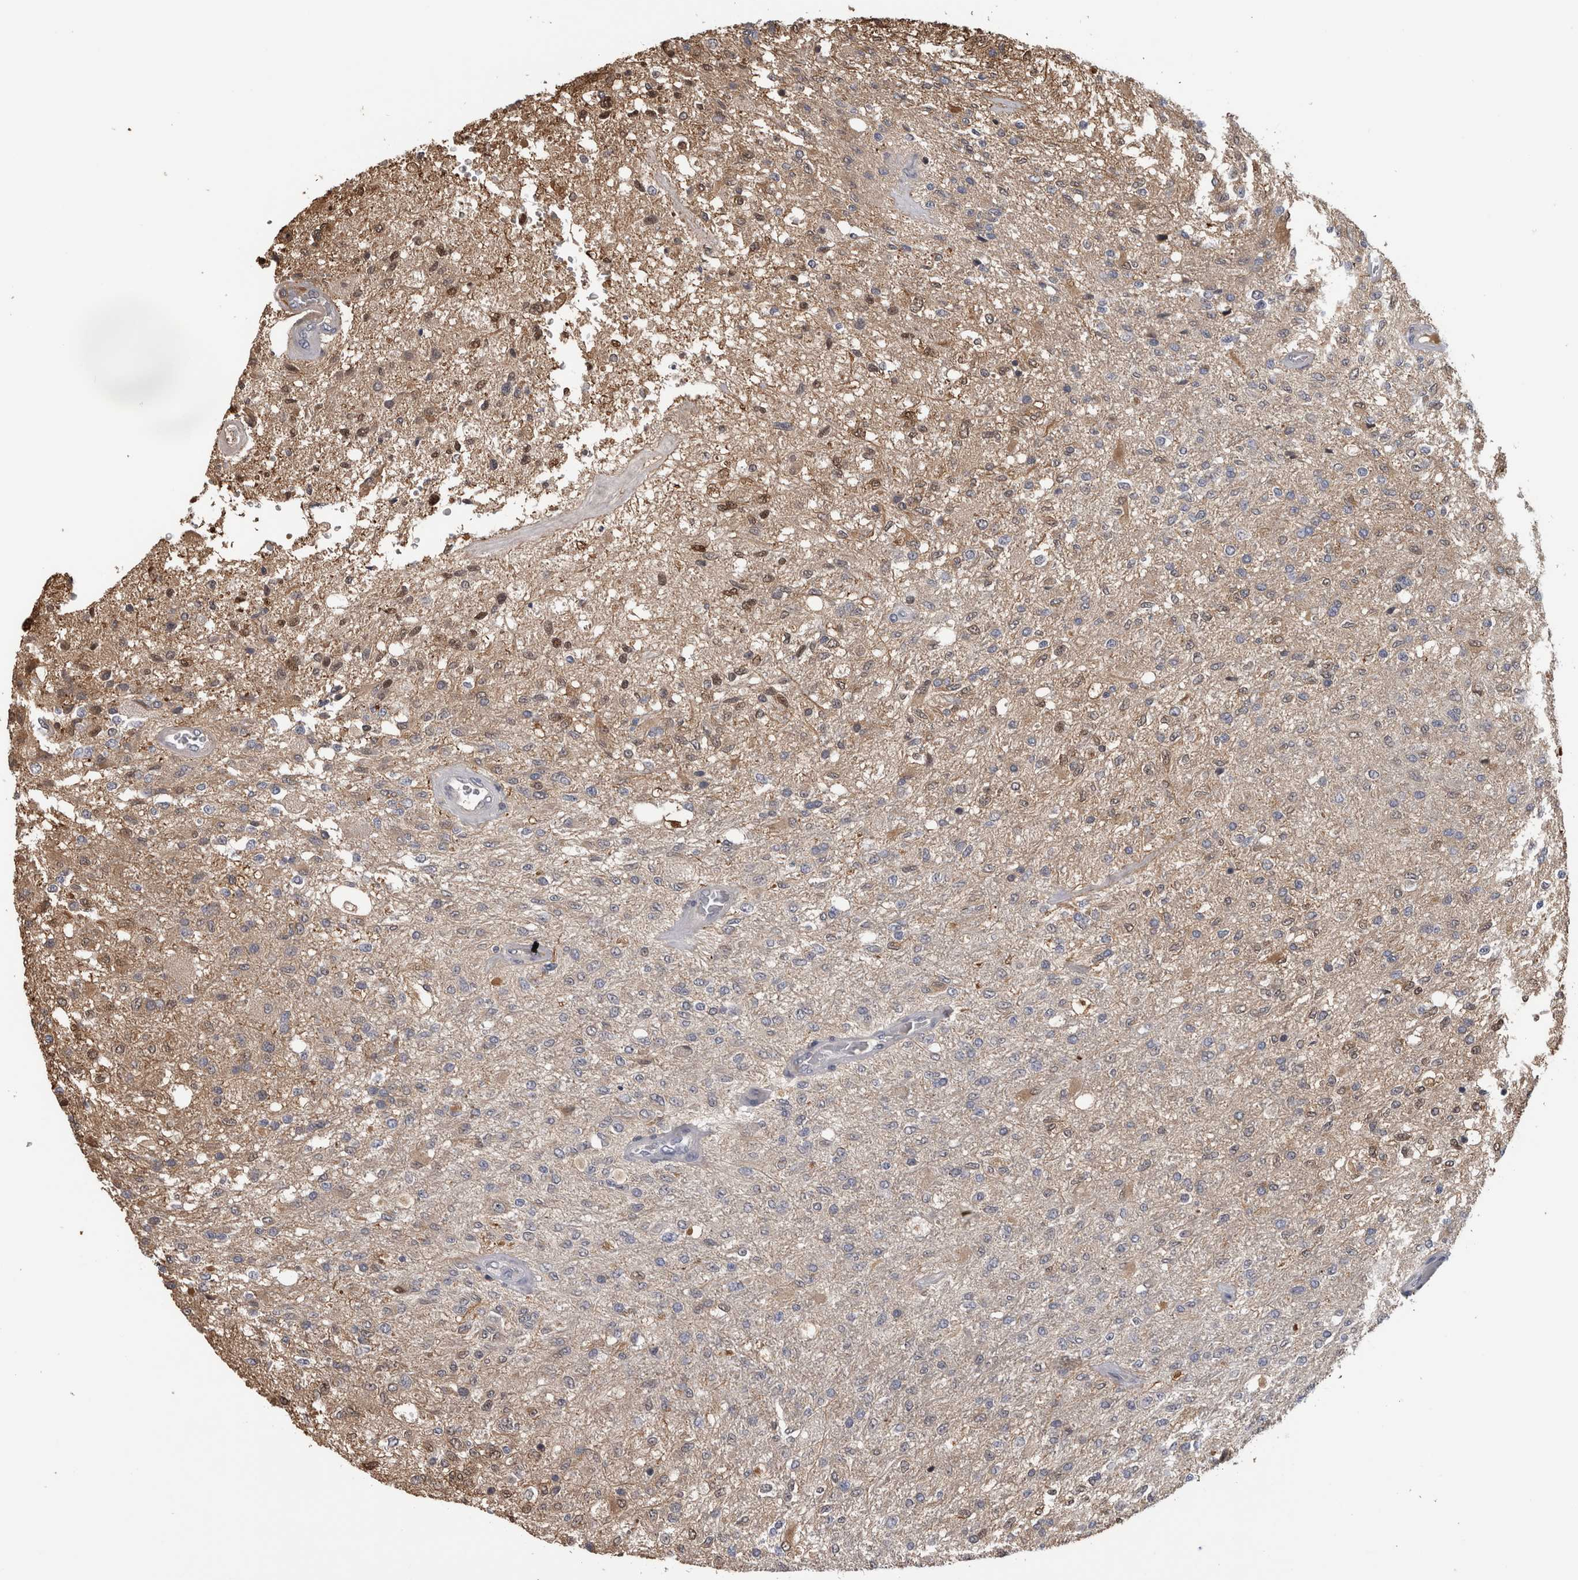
{"staining": {"intensity": "moderate", "quantity": "<25%", "location": "cytoplasmic/membranous,nuclear"}, "tissue": "glioma", "cell_type": "Tumor cells", "image_type": "cancer", "snomed": [{"axis": "morphology", "description": "Normal tissue, NOS"}, {"axis": "morphology", "description": "Glioma, malignant, High grade"}, {"axis": "topography", "description": "Cerebral cortex"}], "caption": "Malignant high-grade glioma stained for a protein shows moderate cytoplasmic/membranous and nuclear positivity in tumor cells. (DAB (3,3'-diaminobenzidine) = brown stain, brightfield microscopy at high magnification).", "gene": "USH1G", "patient": {"sex": "male", "age": 77}}